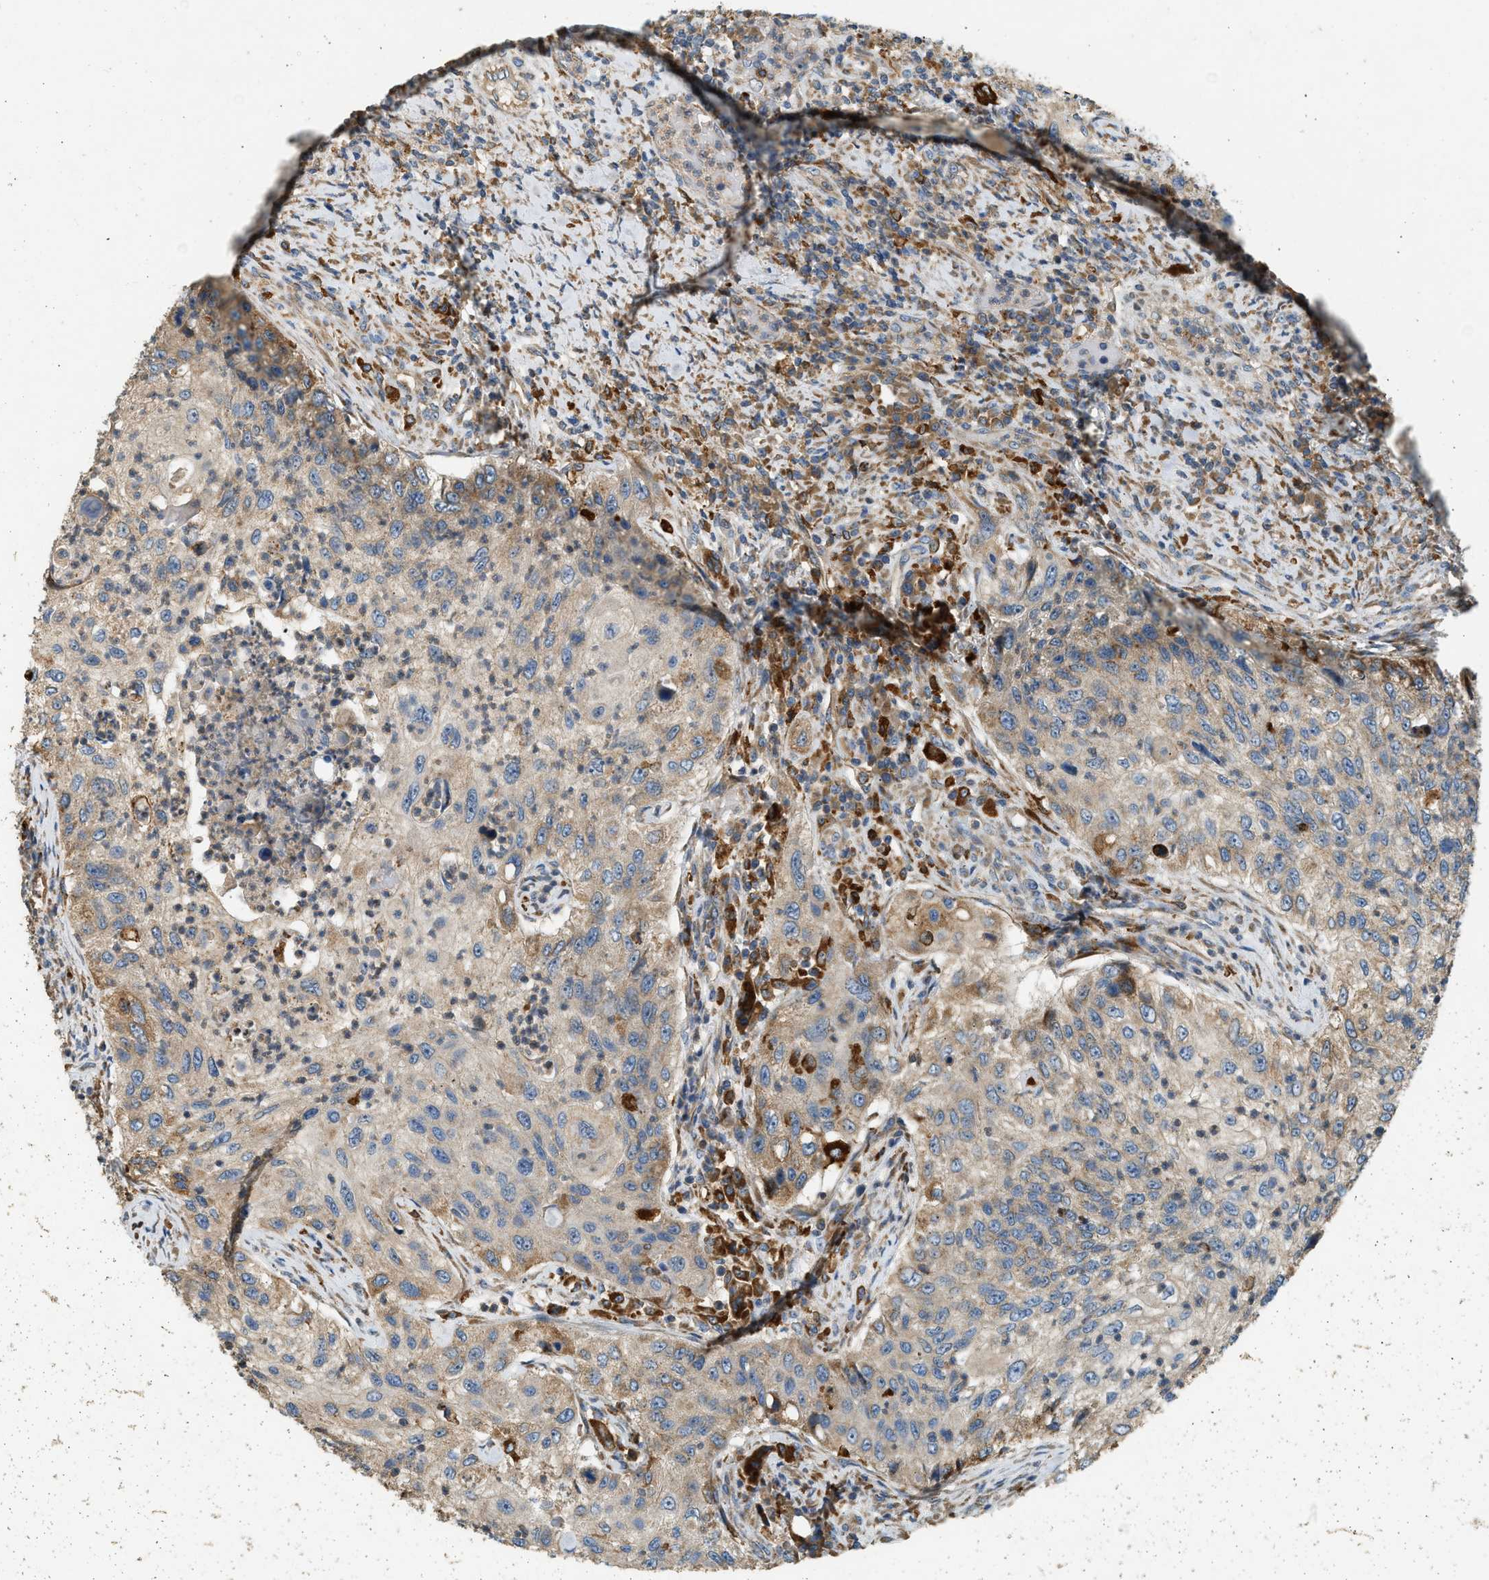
{"staining": {"intensity": "weak", "quantity": ">75%", "location": "cytoplasmic/membranous"}, "tissue": "urothelial cancer", "cell_type": "Tumor cells", "image_type": "cancer", "snomed": [{"axis": "morphology", "description": "Urothelial carcinoma, High grade"}, {"axis": "topography", "description": "Urinary bladder"}], "caption": "Urothelial cancer stained with immunohistochemistry (IHC) demonstrates weak cytoplasmic/membranous staining in about >75% of tumor cells. (Stains: DAB (3,3'-diaminobenzidine) in brown, nuclei in blue, Microscopy: brightfield microscopy at high magnification).", "gene": "CTSB", "patient": {"sex": "female", "age": 60}}